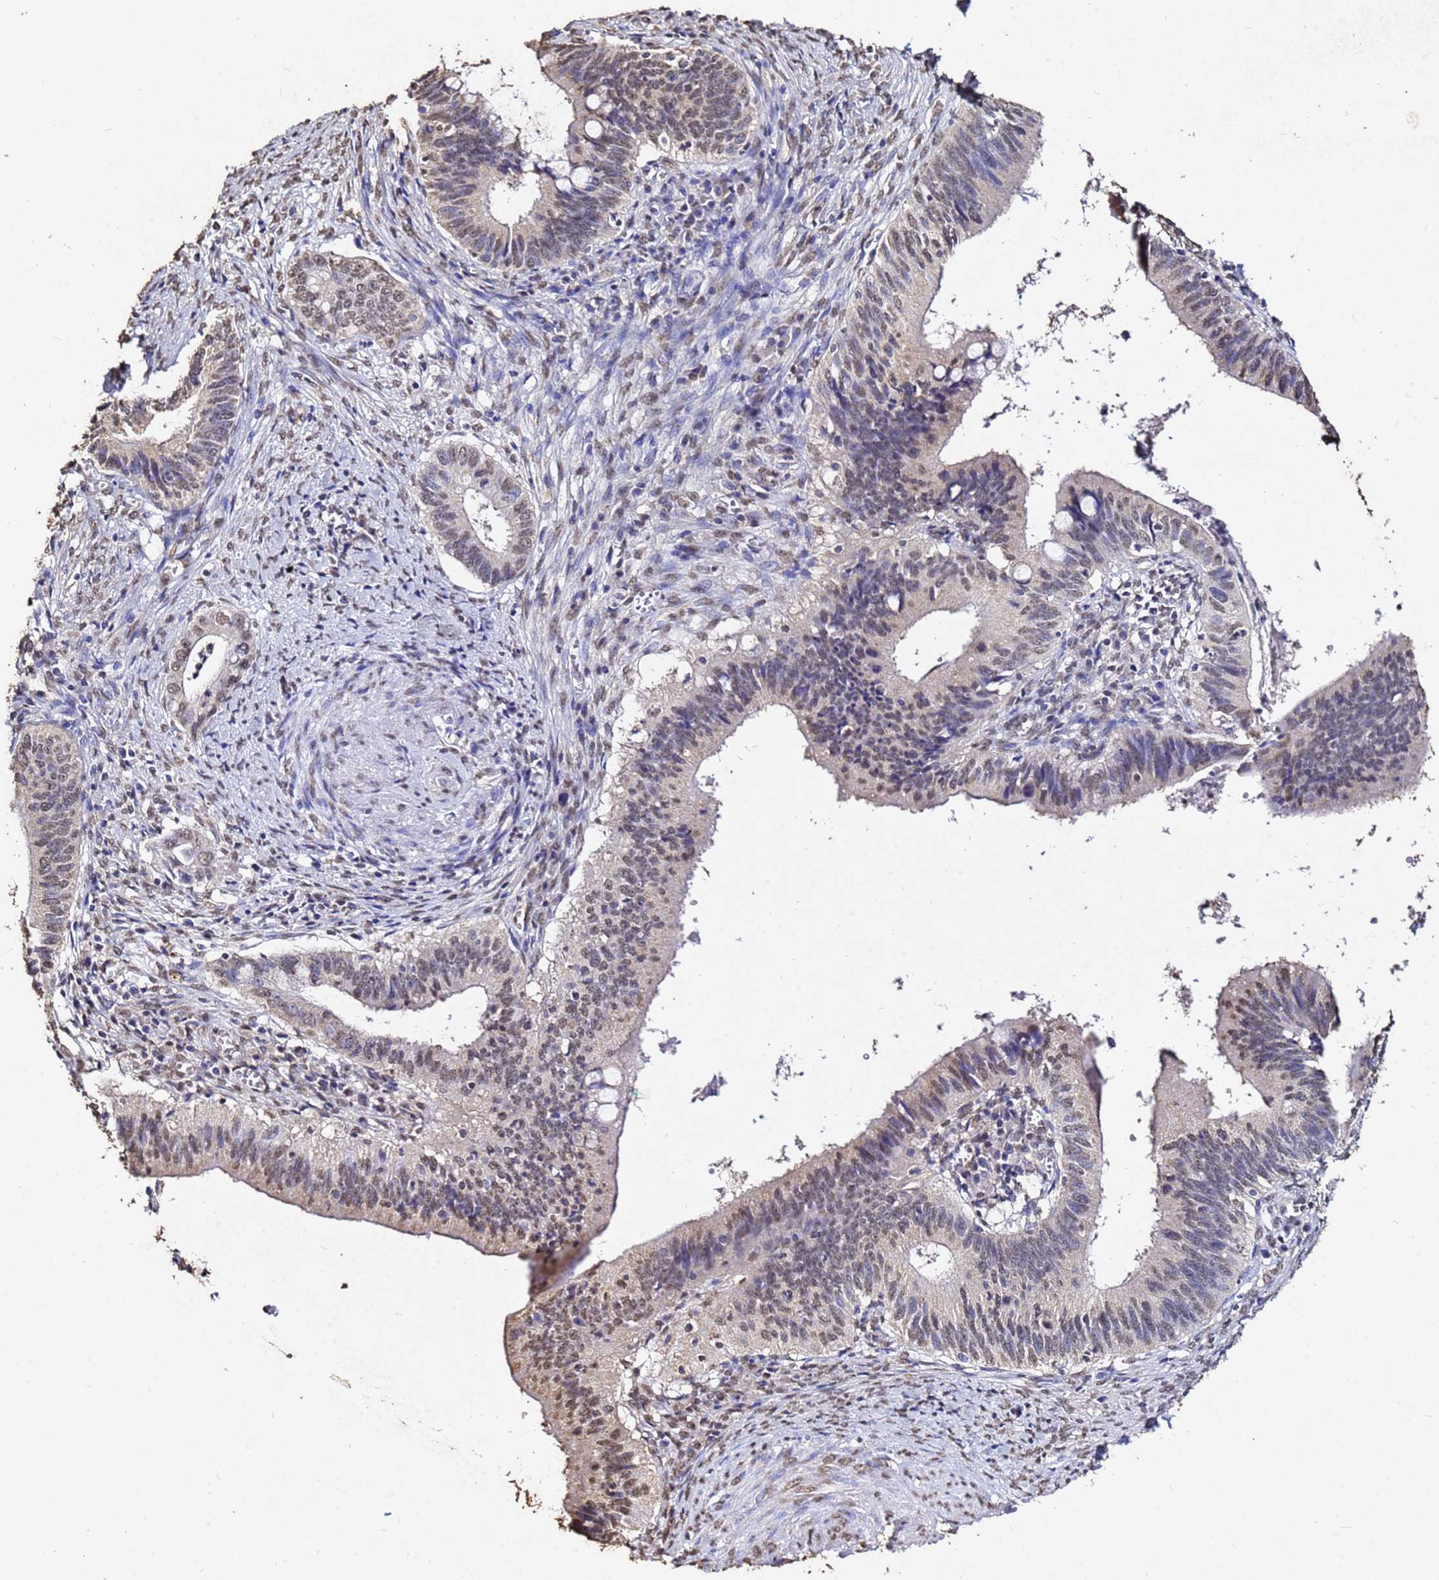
{"staining": {"intensity": "weak", "quantity": "25%-75%", "location": "nuclear"}, "tissue": "cervical cancer", "cell_type": "Tumor cells", "image_type": "cancer", "snomed": [{"axis": "morphology", "description": "Adenocarcinoma, NOS"}, {"axis": "topography", "description": "Cervix"}], "caption": "Adenocarcinoma (cervical) was stained to show a protein in brown. There is low levels of weak nuclear staining in about 25%-75% of tumor cells. (DAB IHC, brown staining for protein, blue staining for nuclei).", "gene": "MYOCD", "patient": {"sex": "female", "age": 42}}